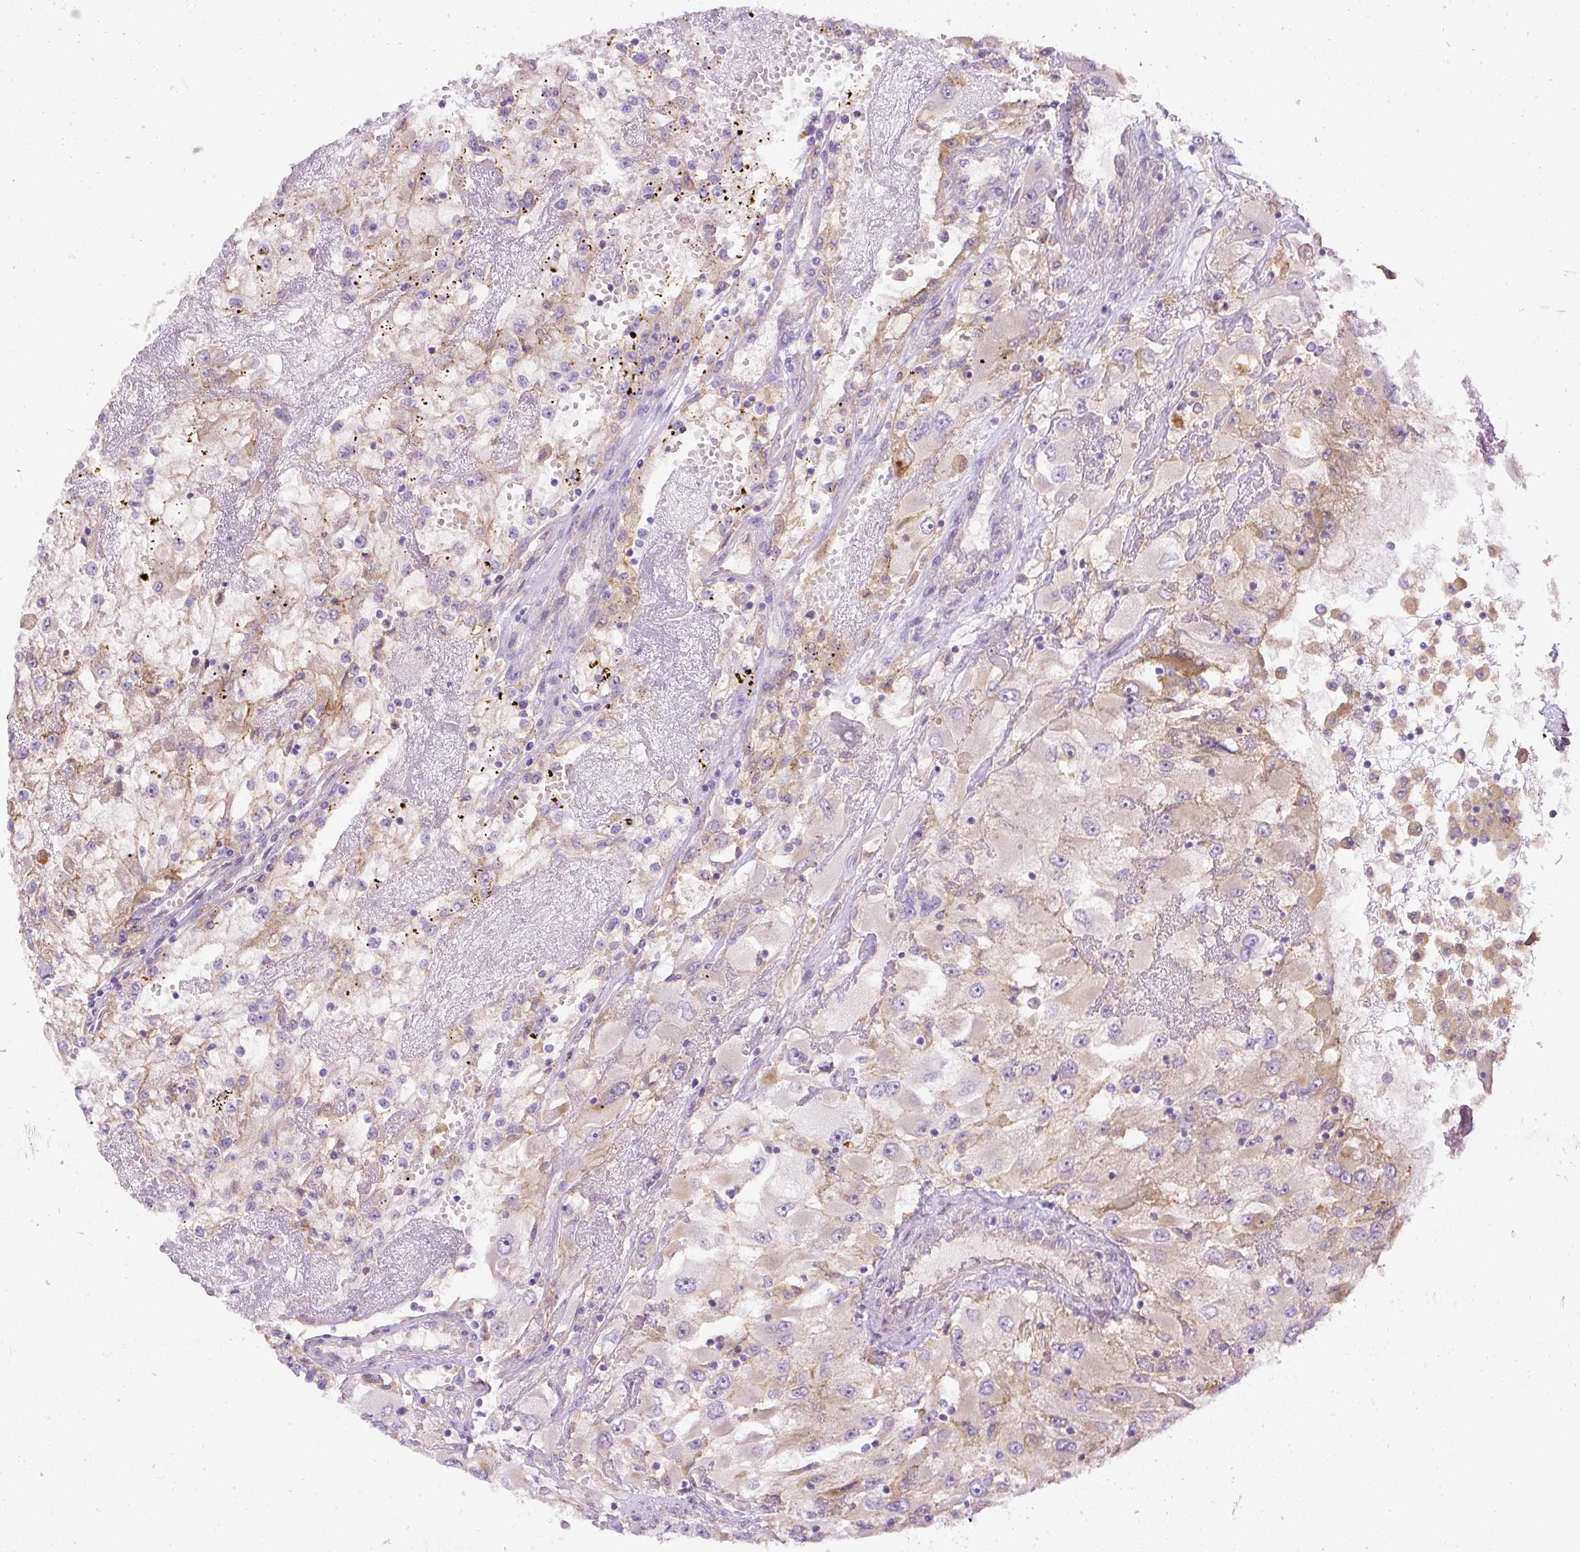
{"staining": {"intensity": "weak", "quantity": "<25%", "location": "cytoplasmic/membranous"}, "tissue": "renal cancer", "cell_type": "Tumor cells", "image_type": "cancer", "snomed": [{"axis": "morphology", "description": "Adenocarcinoma, NOS"}, {"axis": "topography", "description": "Kidney"}], "caption": "IHC photomicrograph of neoplastic tissue: renal cancer (adenocarcinoma) stained with DAB demonstrates no significant protein positivity in tumor cells. The staining was performed using DAB (3,3'-diaminobenzidine) to visualize the protein expression in brown, while the nuclei were stained in blue with hematoxylin (Magnification: 20x).", "gene": "DAPK1", "patient": {"sex": "female", "age": 52}}